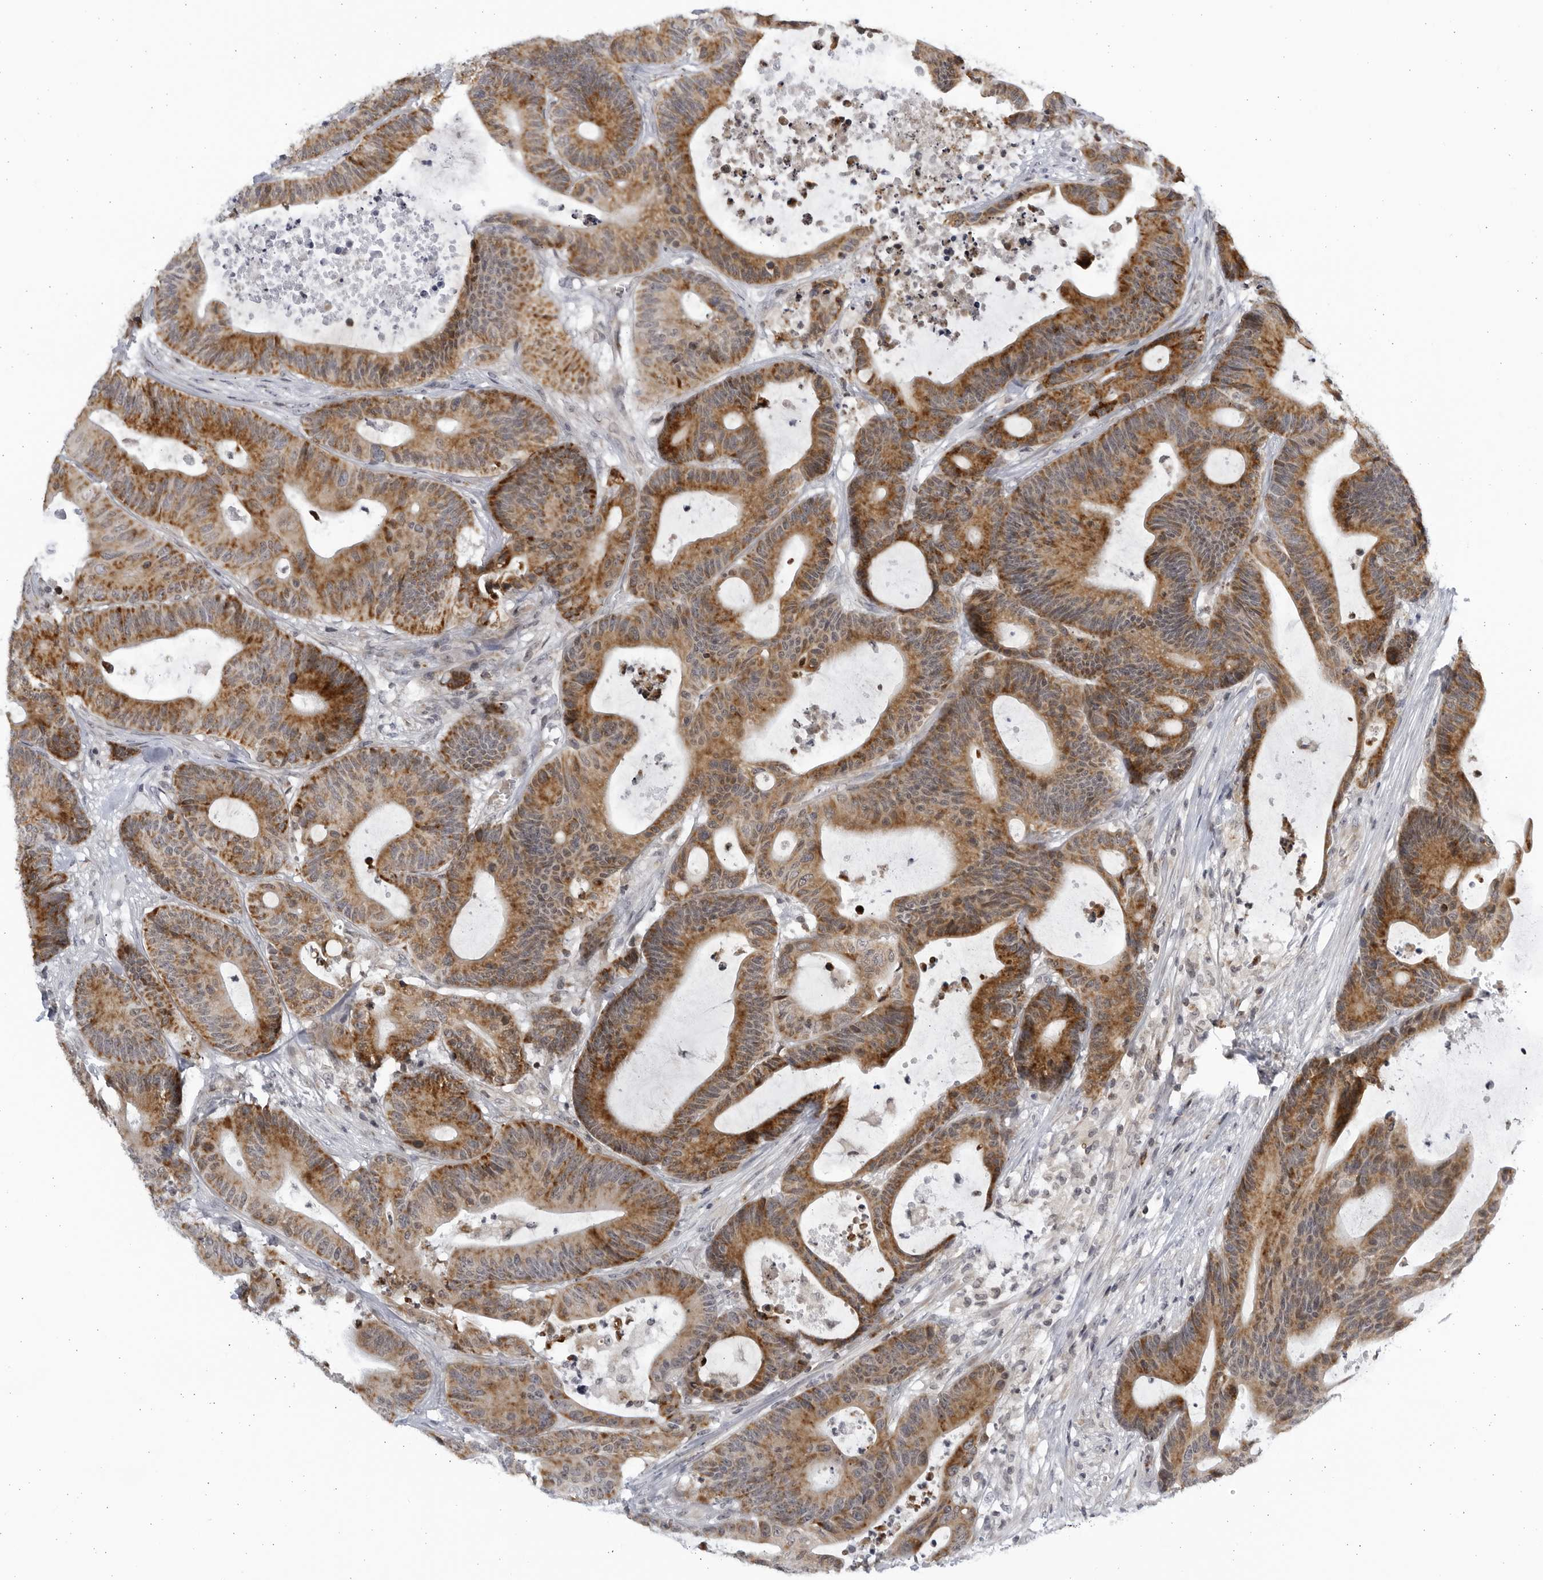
{"staining": {"intensity": "moderate", "quantity": ">75%", "location": "cytoplasmic/membranous"}, "tissue": "colorectal cancer", "cell_type": "Tumor cells", "image_type": "cancer", "snomed": [{"axis": "morphology", "description": "Adenocarcinoma, NOS"}, {"axis": "topography", "description": "Colon"}], "caption": "Adenocarcinoma (colorectal) stained for a protein (brown) exhibits moderate cytoplasmic/membranous positive expression in approximately >75% of tumor cells.", "gene": "SLC25A22", "patient": {"sex": "female", "age": 84}}